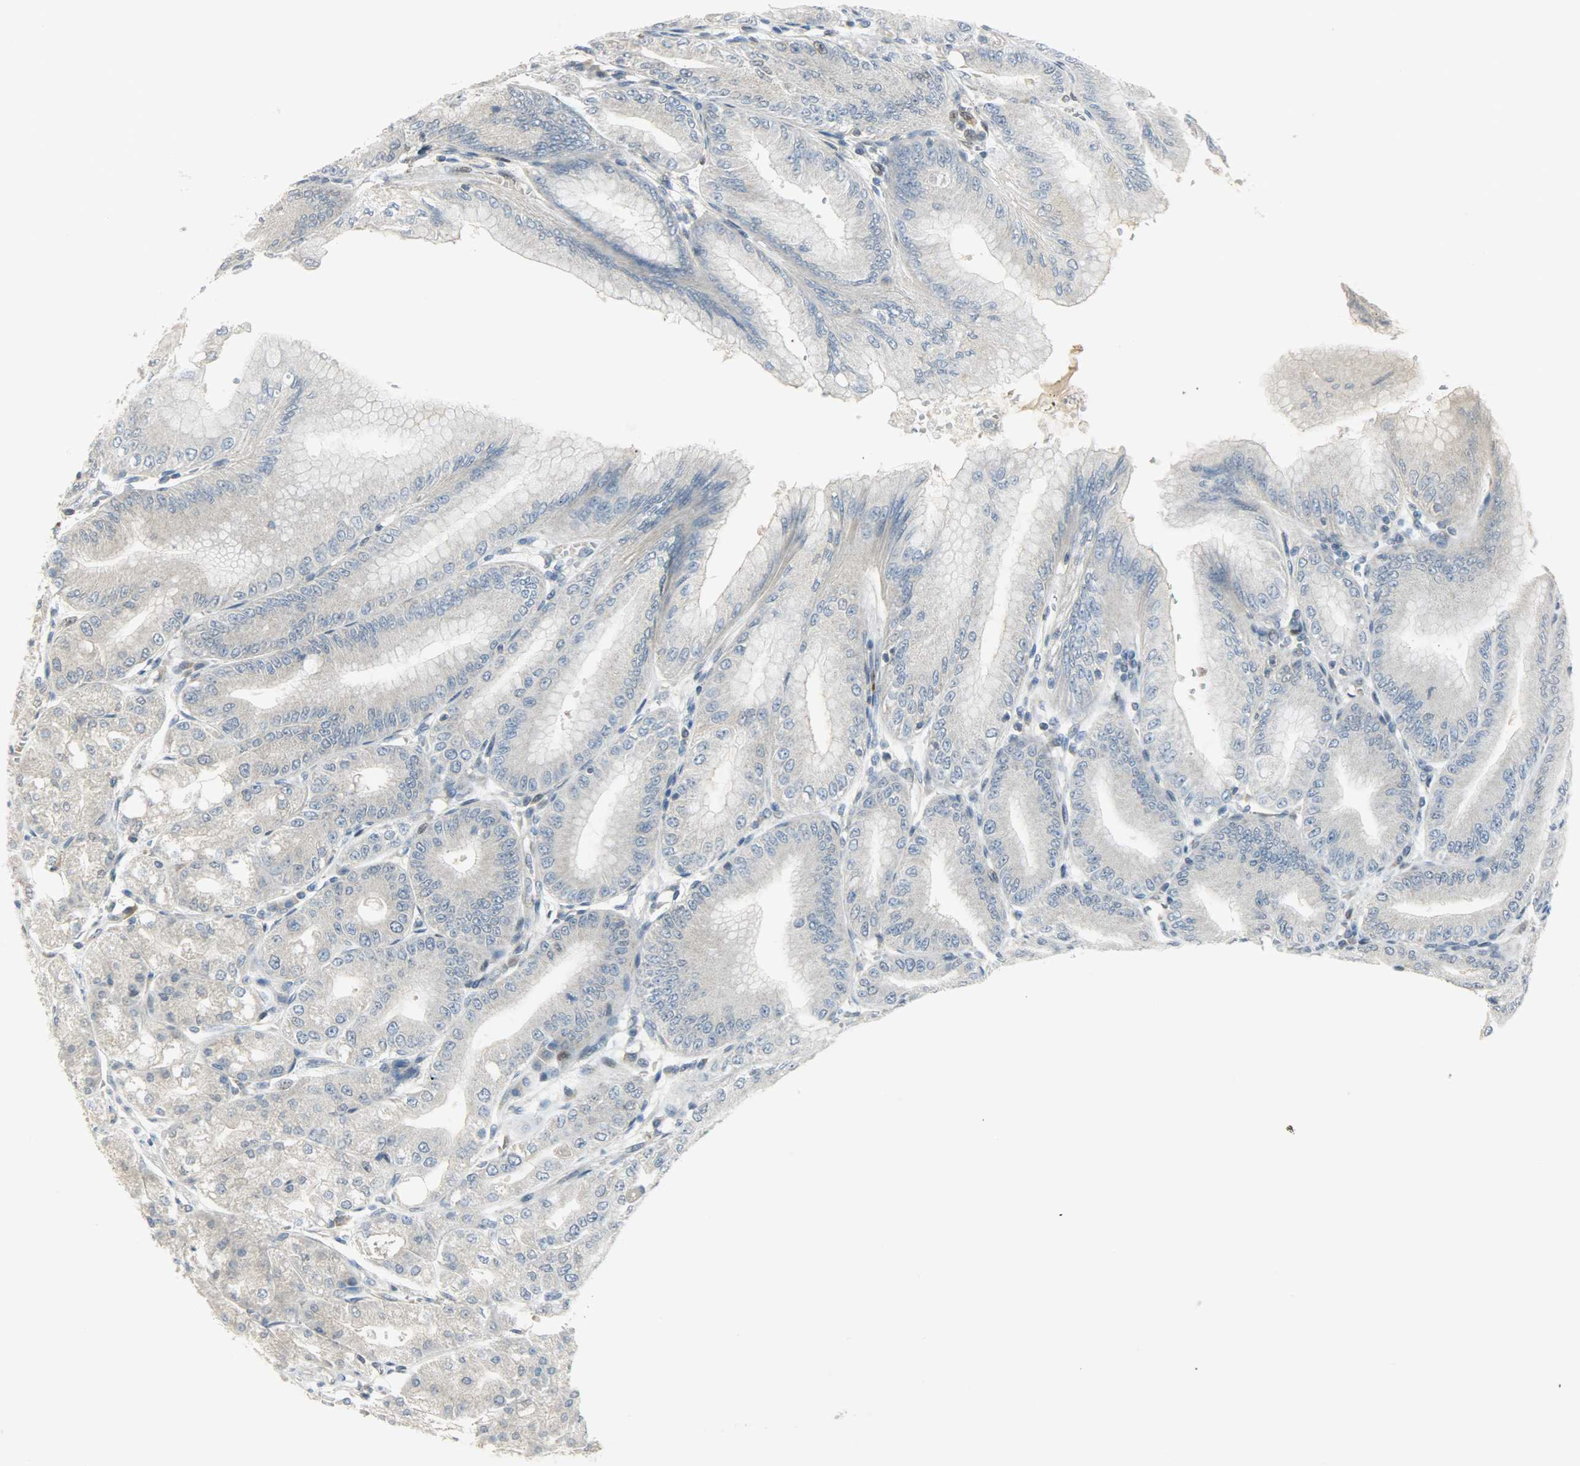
{"staining": {"intensity": "strong", "quantity": "<25%", "location": "nuclear"}, "tissue": "stomach", "cell_type": "Glandular cells", "image_type": "normal", "snomed": [{"axis": "morphology", "description": "Normal tissue, NOS"}, {"axis": "topography", "description": "Stomach, lower"}], "caption": "IHC image of normal stomach: stomach stained using immunohistochemistry (IHC) shows medium levels of strong protein expression localized specifically in the nuclear of glandular cells, appearing as a nuclear brown color.", "gene": "IL15", "patient": {"sex": "male", "age": 71}}